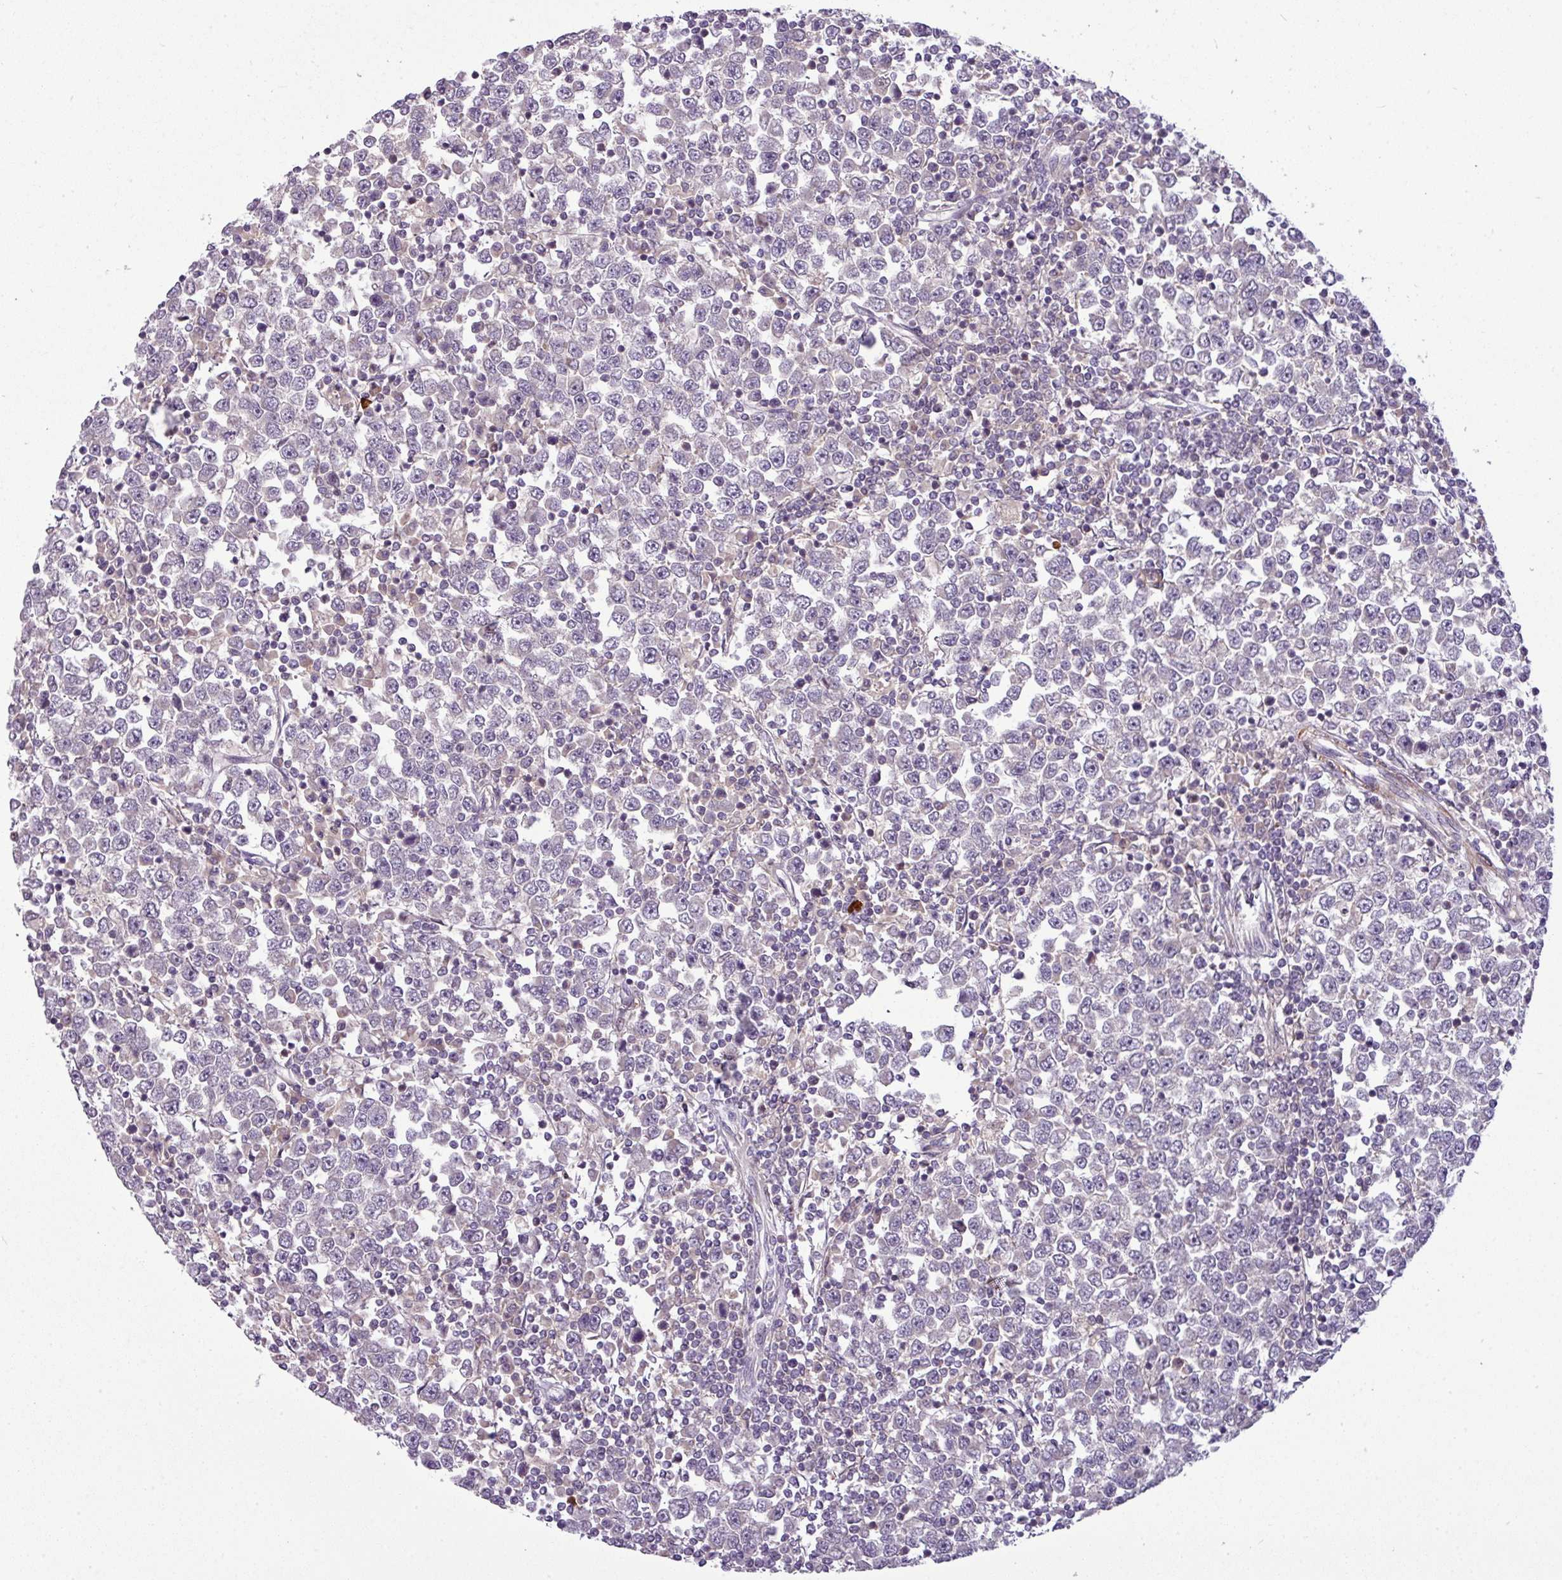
{"staining": {"intensity": "negative", "quantity": "none", "location": "none"}, "tissue": "testis cancer", "cell_type": "Tumor cells", "image_type": "cancer", "snomed": [{"axis": "morphology", "description": "Seminoma, NOS"}, {"axis": "topography", "description": "Testis"}], "caption": "Image shows no protein staining in tumor cells of testis seminoma tissue. (Brightfield microscopy of DAB (3,3'-diaminobenzidine) immunohistochemistry at high magnification).", "gene": "ZNF35", "patient": {"sex": "male", "age": 65}}